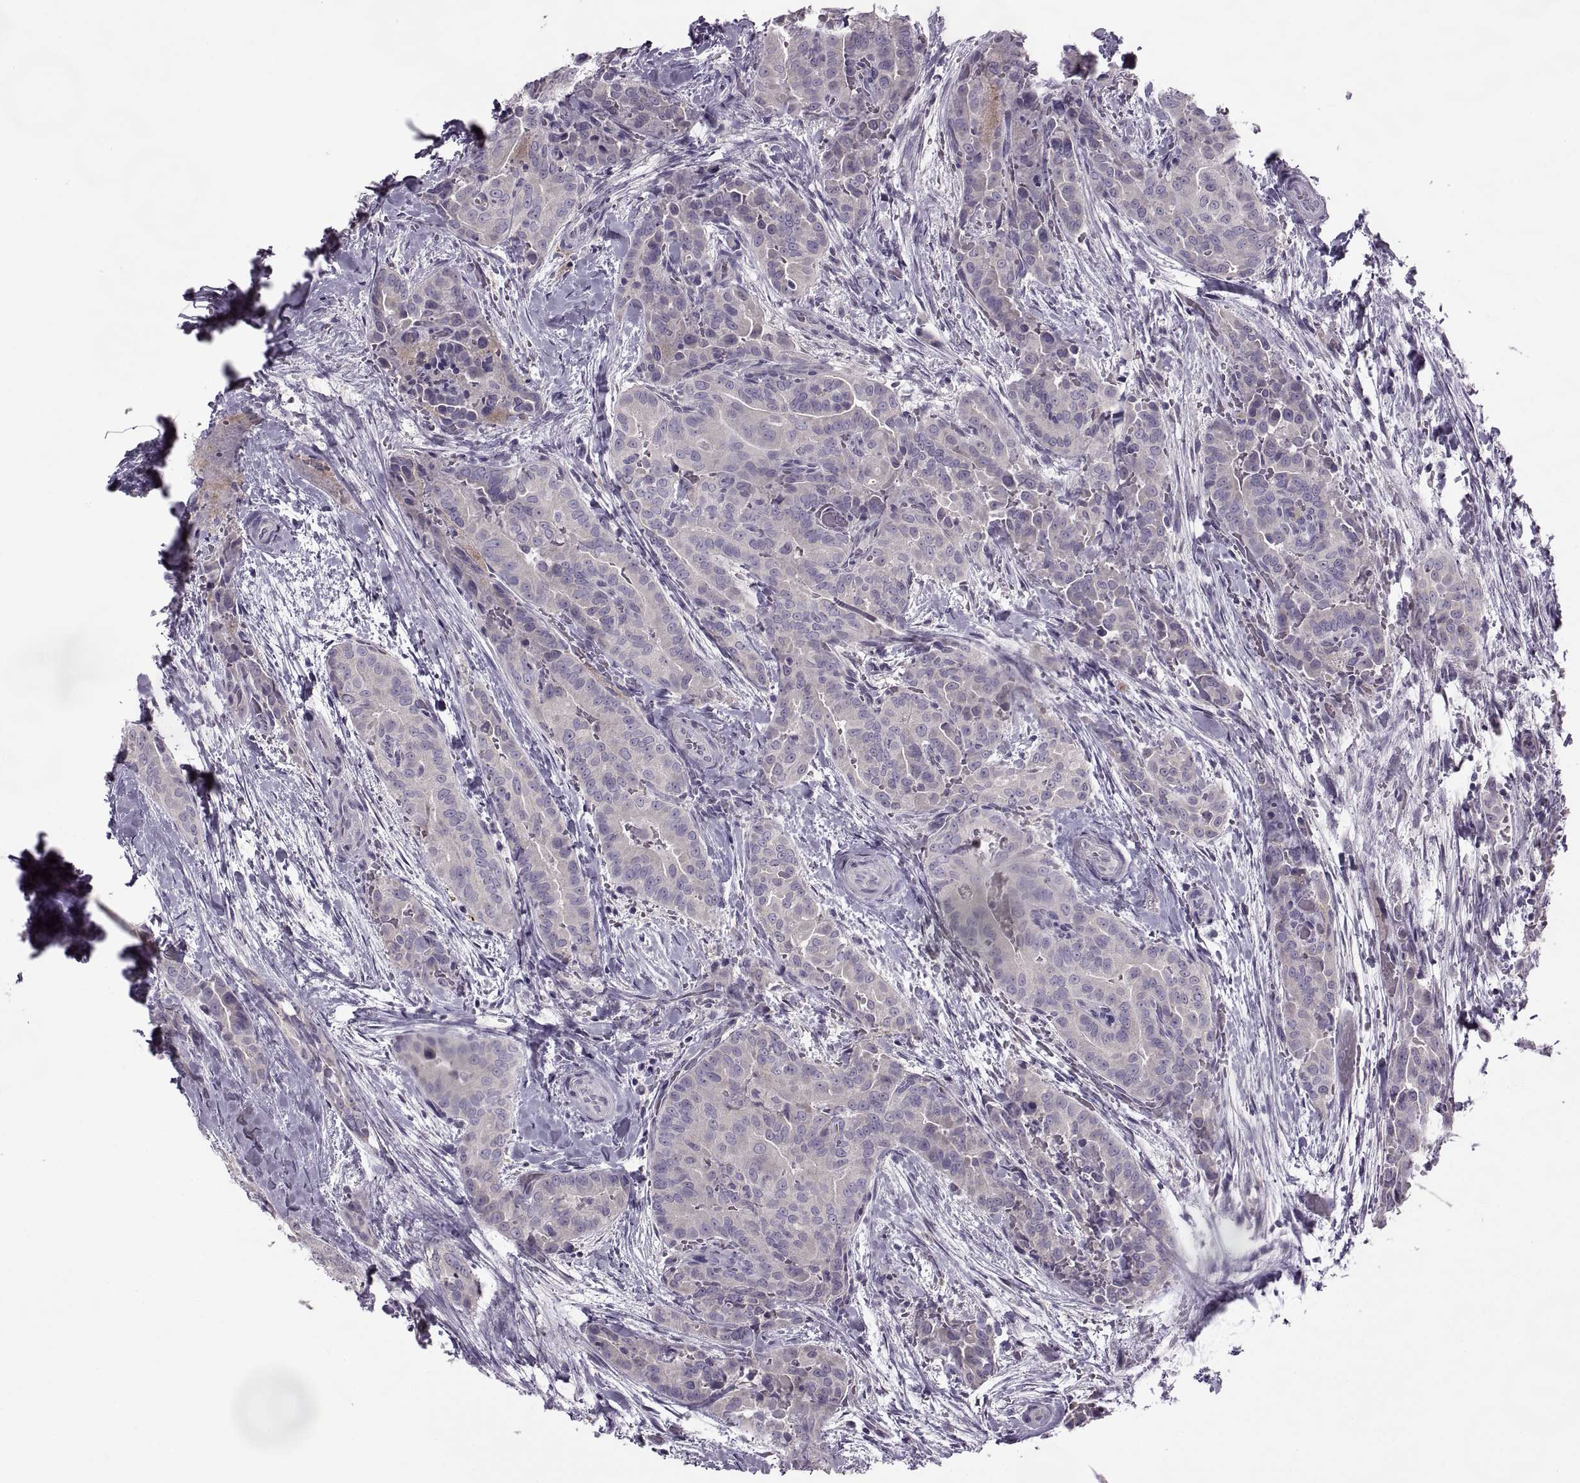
{"staining": {"intensity": "negative", "quantity": "none", "location": "none"}, "tissue": "thyroid cancer", "cell_type": "Tumor cells", "image_type": "cancer", "snomed": [{"axis": "morphology", "description": "Papillary adenocarcinoma, NOS"}, {"axis": "topography", "description": "Thyroid gland"}], "caption": "High power microscopy micrograph of an immunohistochemistry (IHC) histopathology image of thyroid papillary adenocarcinoma, revealing no significant expression in tumor cells. The staining is performed using DAB brown chromogen with nuclei counter-stained in using hematoxylin.", "gene": "H2AP", "patient": {"sex": "male", "age": 61}}